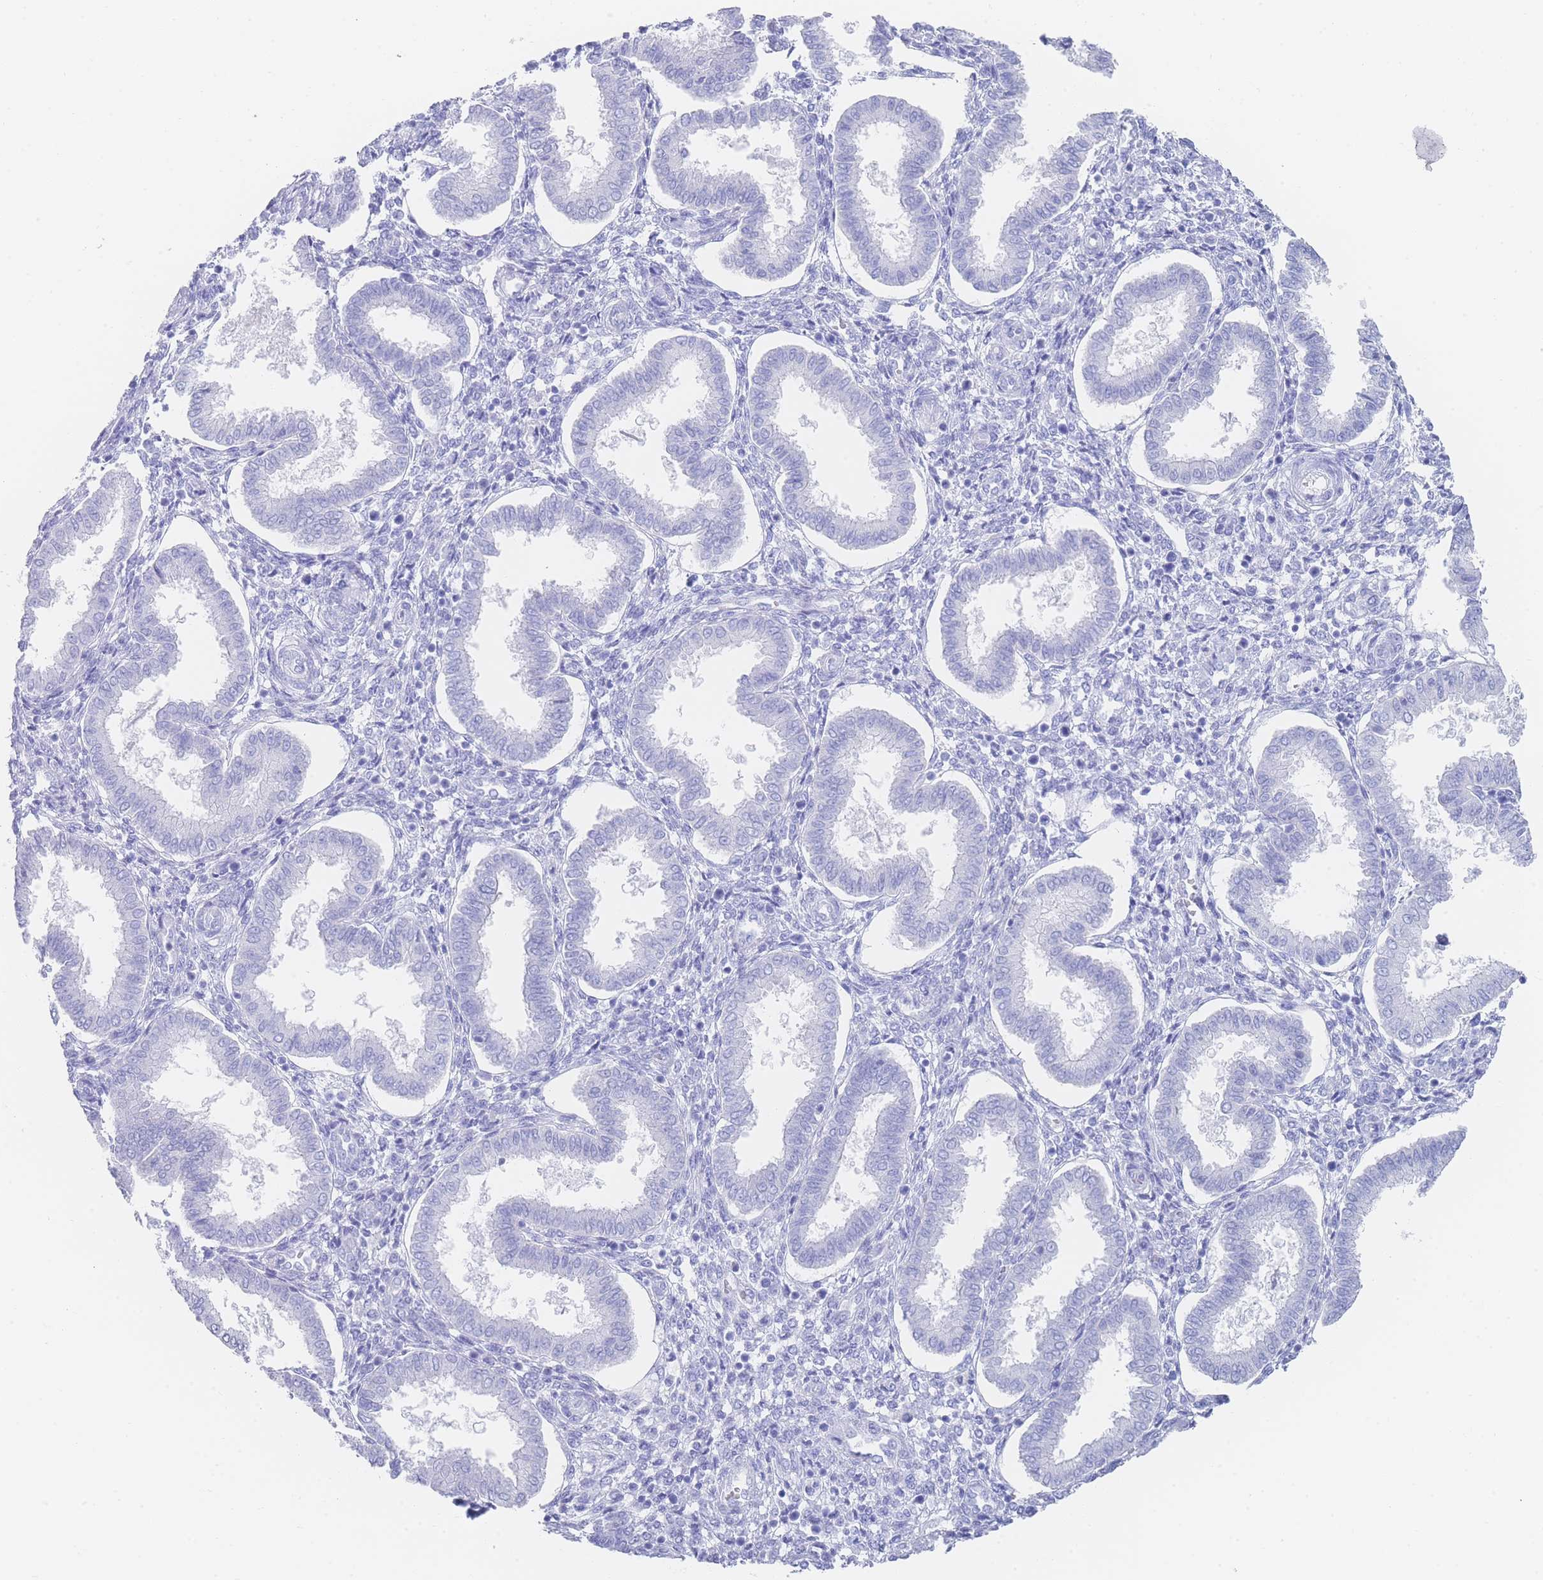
{"staining": {"intensity": "negative", "quantity": "none", "location": "none"}, "tissue": "endometrium", "cell_type": "Cells in endometrial stroma", "image_type": "normal", "snomed": [{"axis": "morphology", "description": "Normal tissue, NOS"}, {"axis": "topography", "description": "Endometrium"}], "caption": "Cells in endometrial stroma show no significant positivity in normal endometrium.", "gene": "LRRC37A2", "patient": {"sex": "female", "age": 24}}